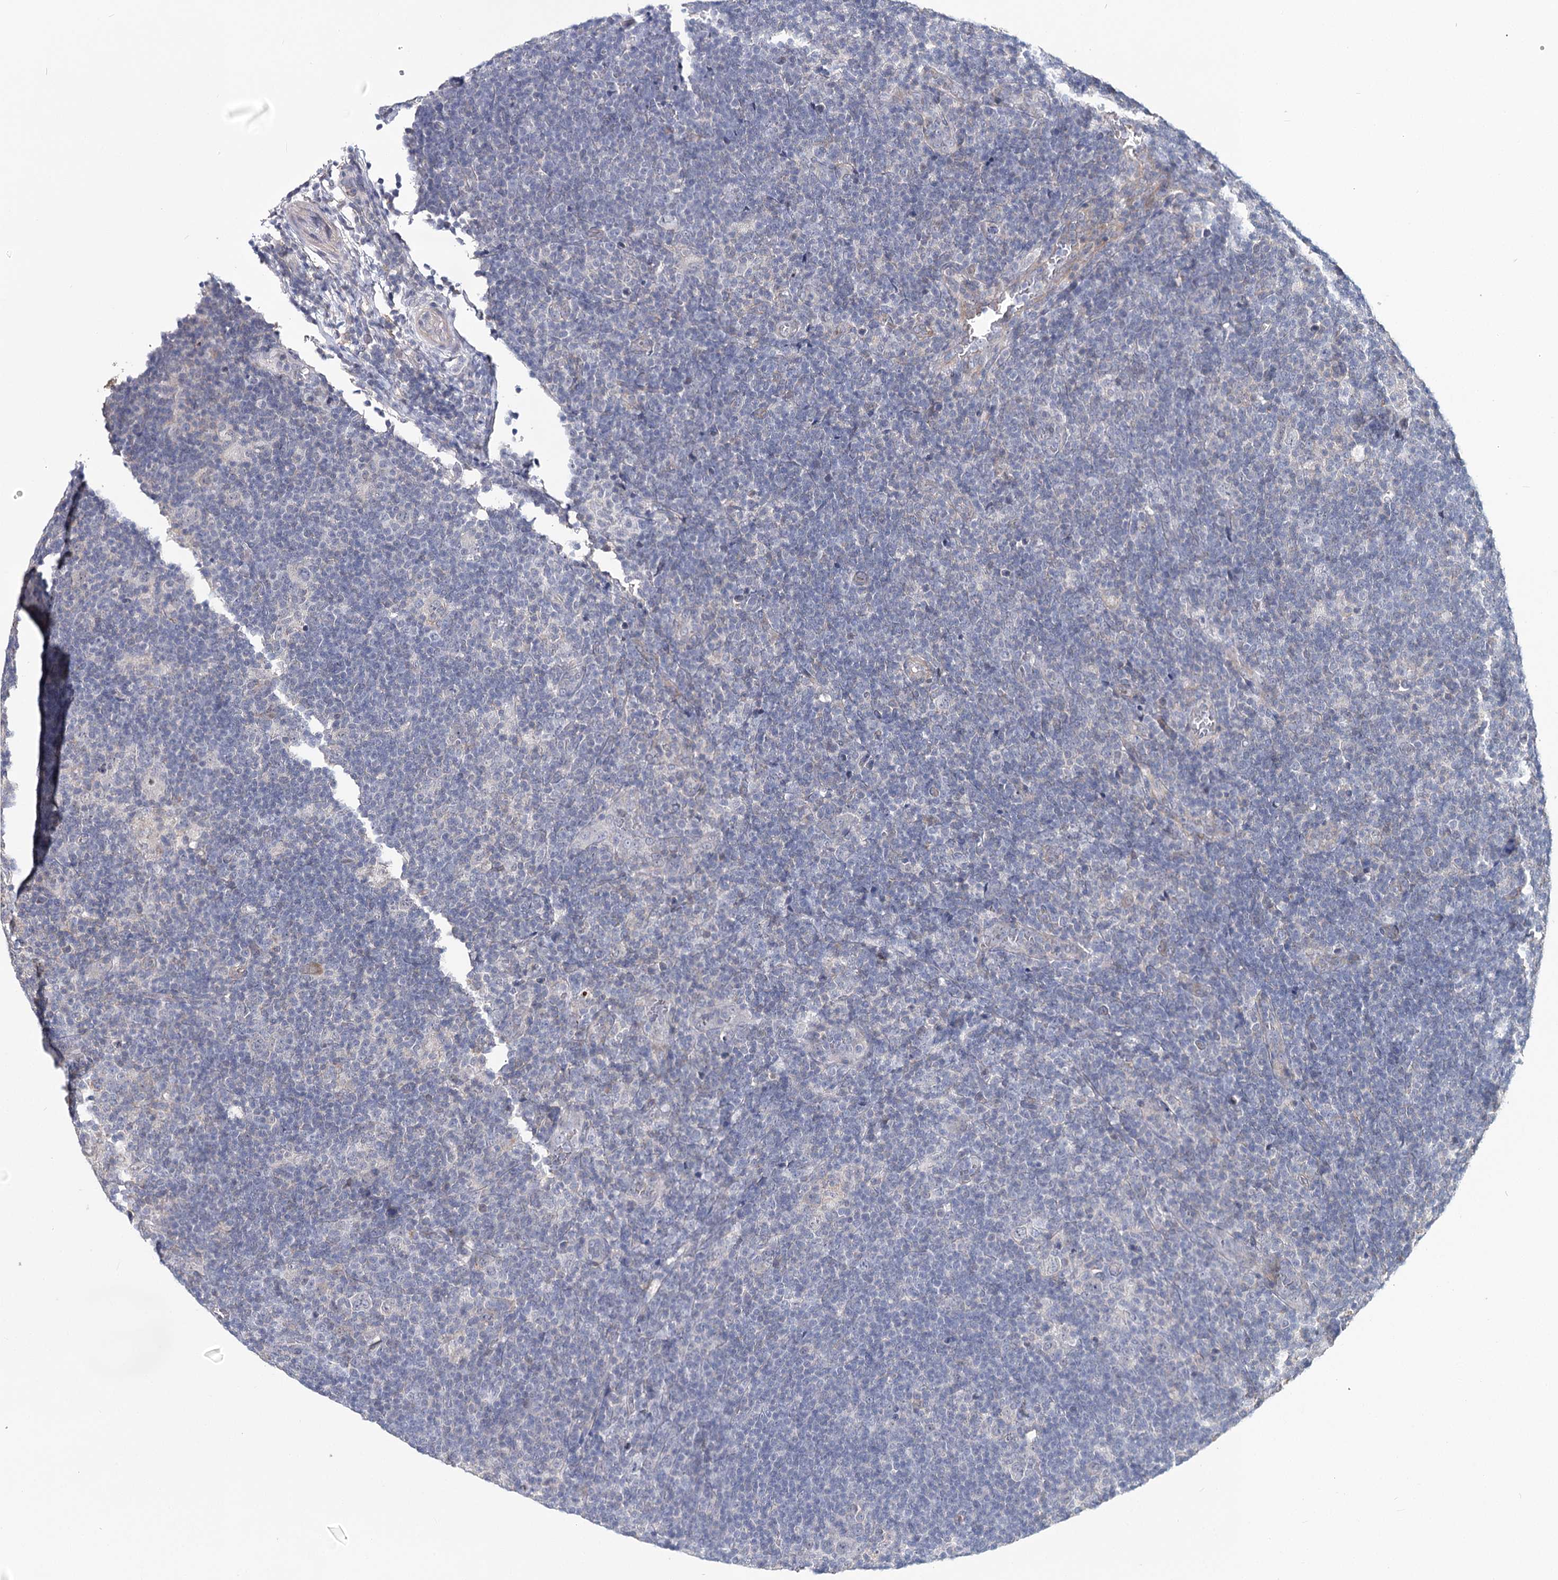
{"staining": {"intensity": "negative", "quantity": "none", "location": "none"}, "tissue": "lymphoma", "cell_type": "Tumor cells", "image_type": "cancer", "snomed": [{"axis": "morphology", "description": "Hodgkin's disease, NOS"}, {"axis": "topography", "description": "Lymph node"}], "caption": "Immunohistochemical staining of human lymphoma demonstrates no significant staining in tumor cells.", "gene": "TMEM218", "patient": {"sex": "female", "age": 57}}